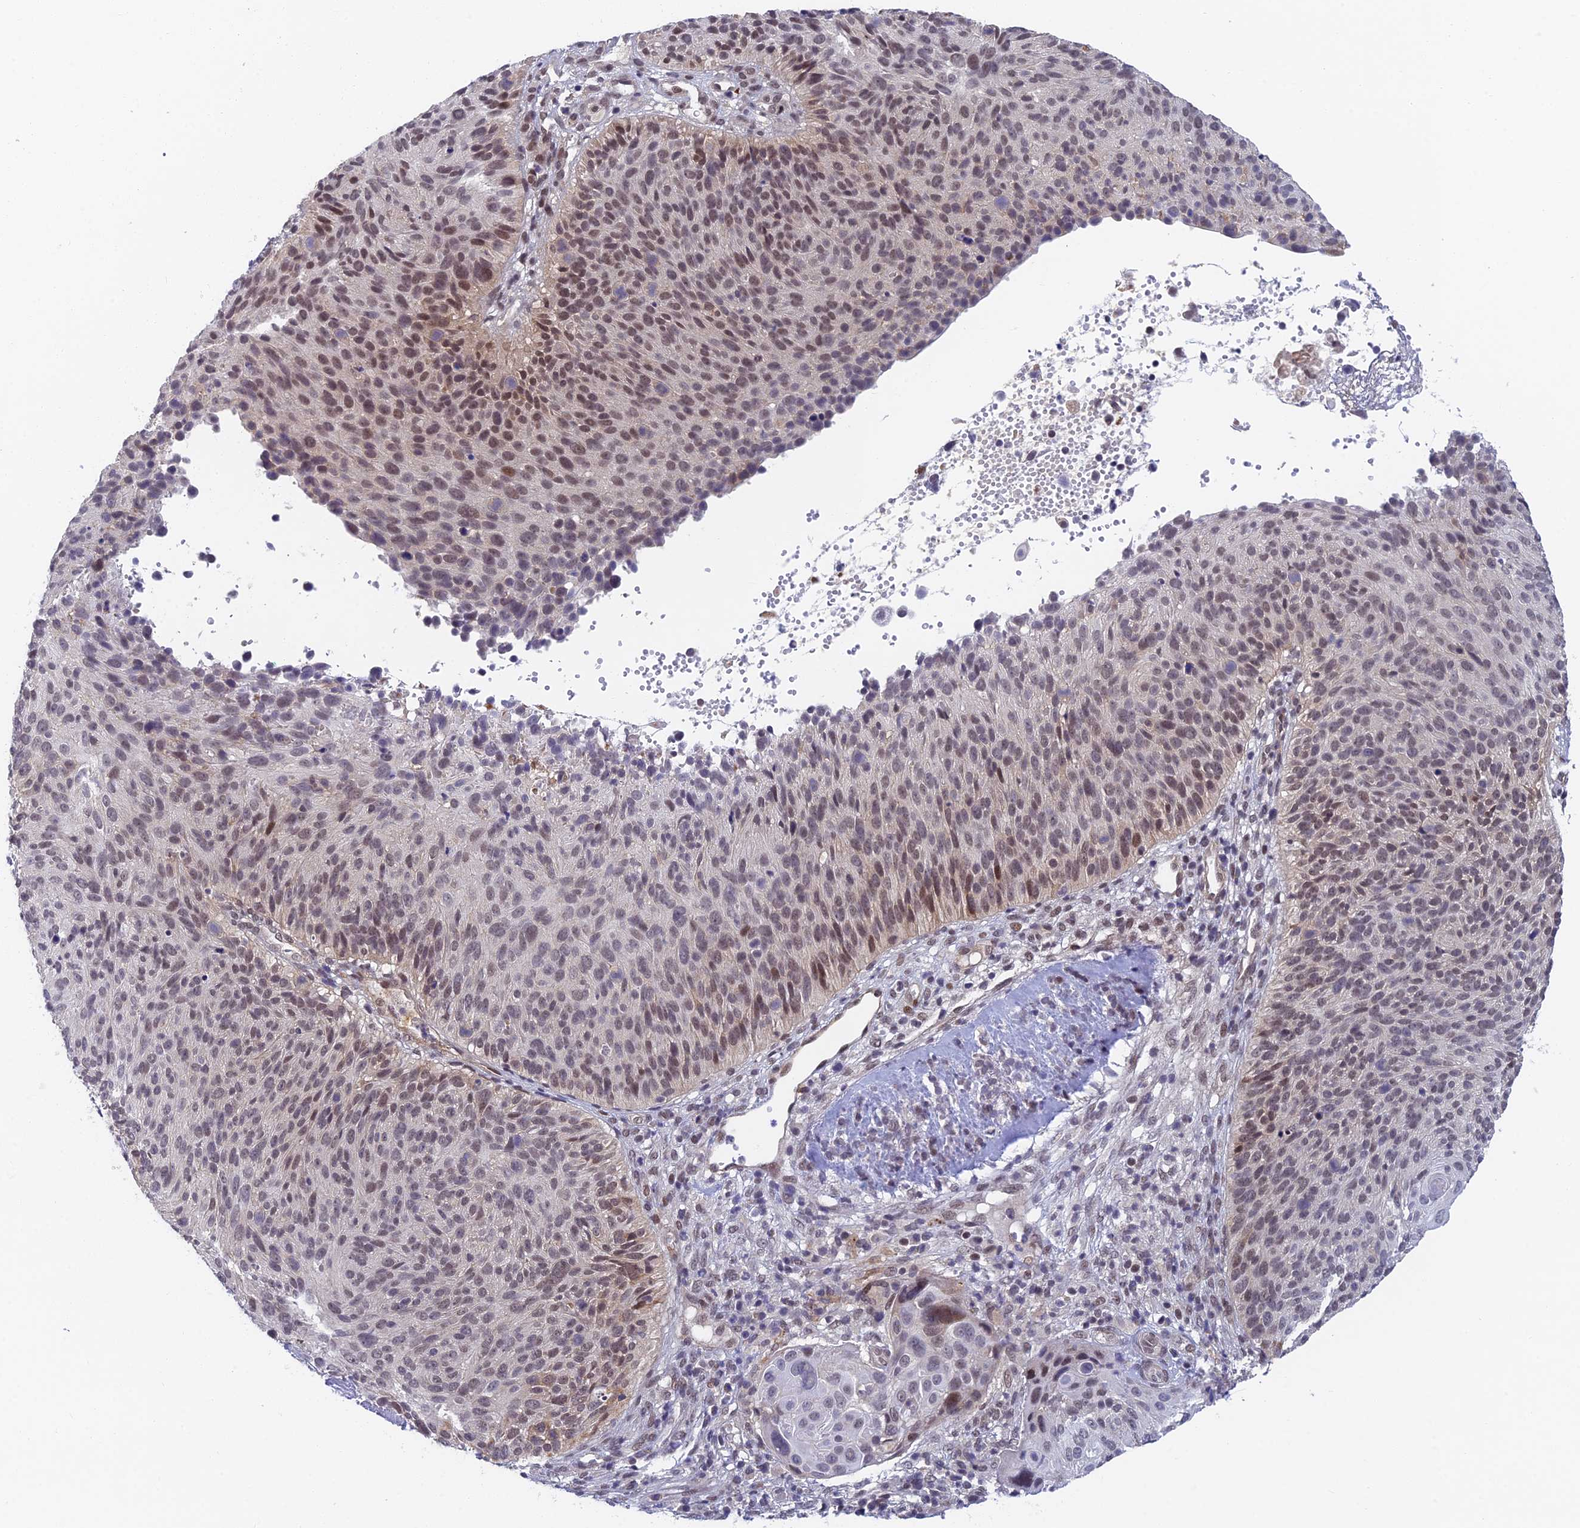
{"staining": {"intensity": "moderate", "quantity": "<25%", "location": "nuclear"}, "tissue": "cervical cancer", "cell_type": "Tumor cells", "image_type": "cancer", "snomed": [{"axis": "morphology", "description": "Squamous cell carcinoma, NOS"}, {"axis": "topography", "description": "Cervix"}], "caption": "This histopathology image demonstrates IHC staining of human cervical cancer (squamous cell carcinoma), with low moderate nuclear expression in about <25% of tumor cells.", "gene": "NSMCE1", "patient": {"sex": "female", "age": 74}}